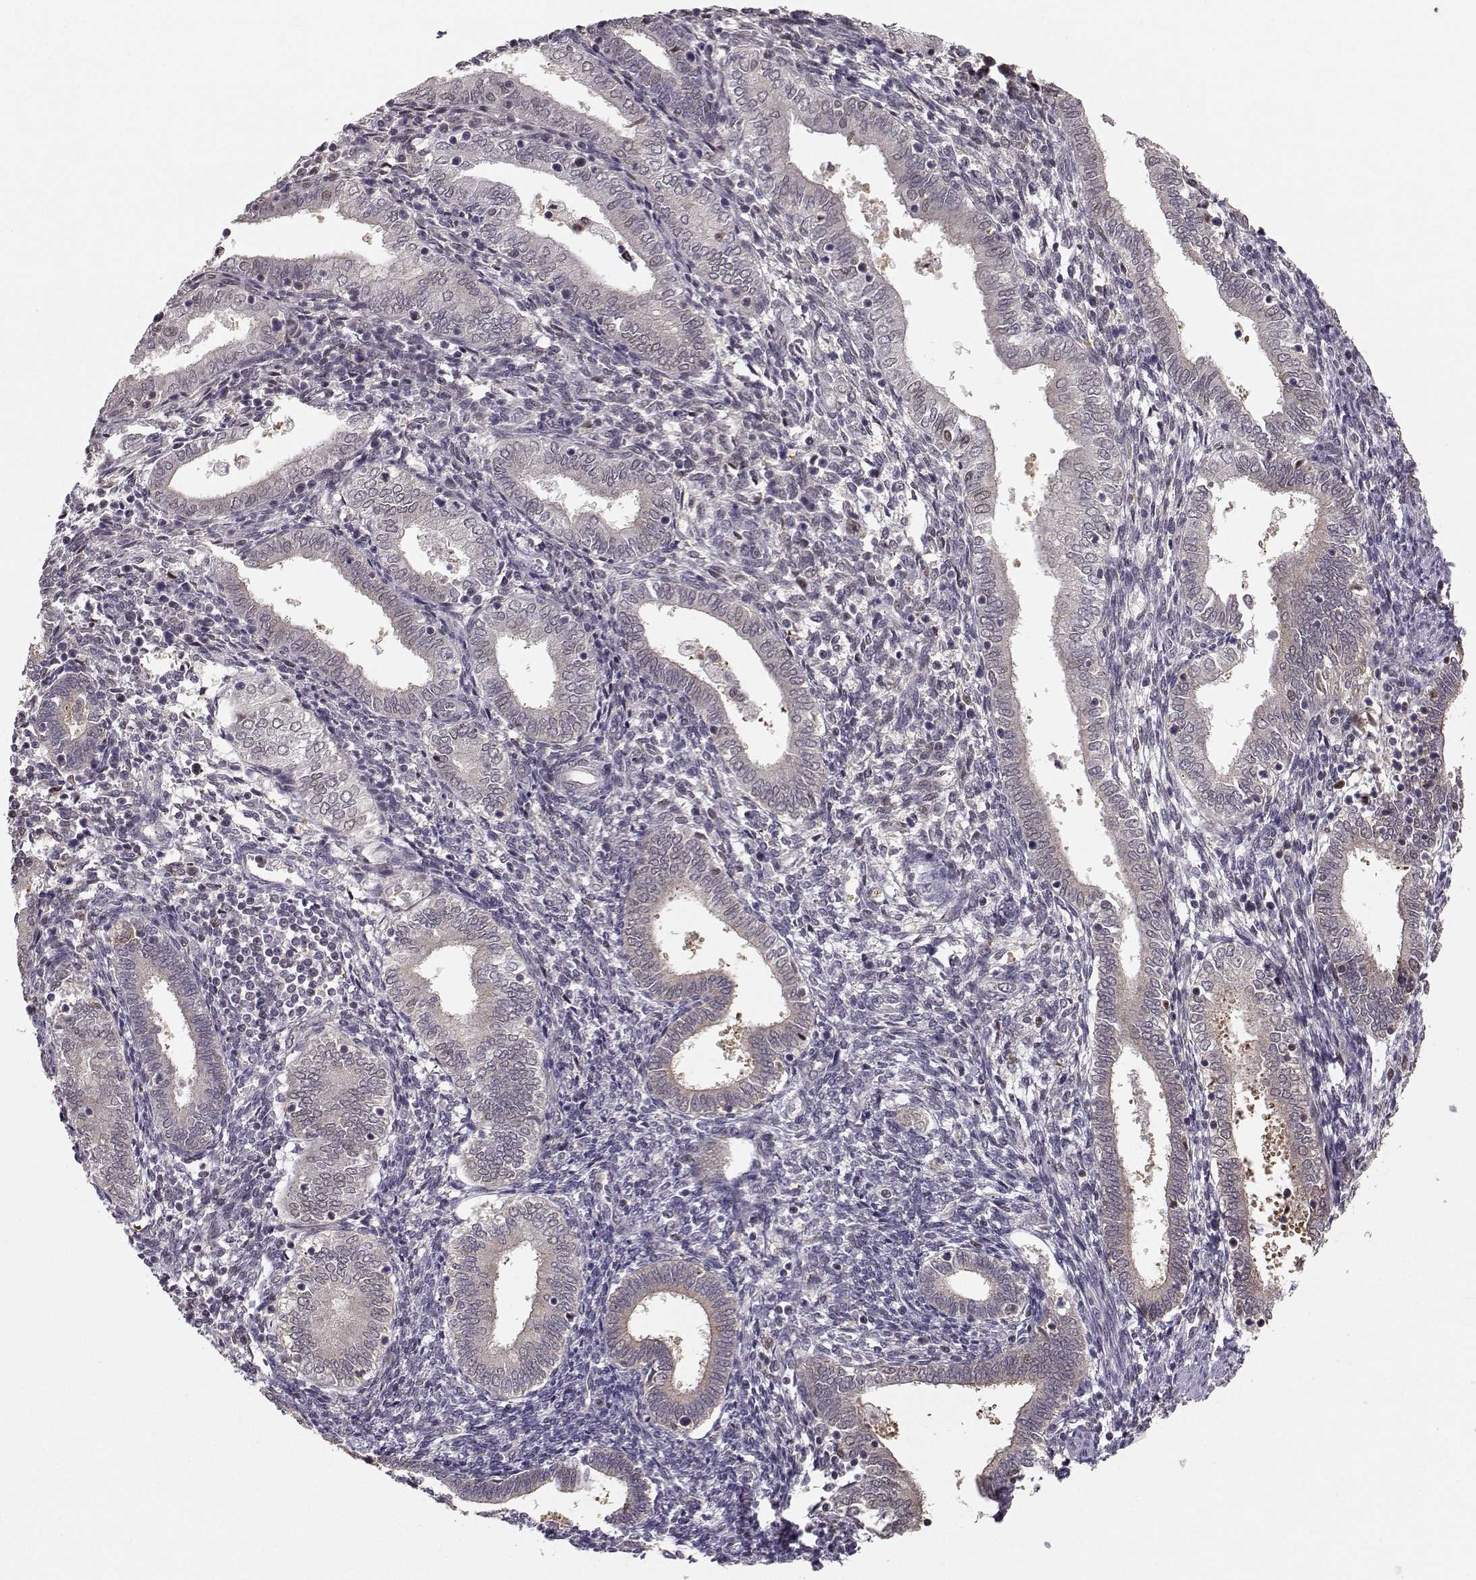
{"staining": {"intensity": "negative", "quantity": "none", "location": "none"}, "tissue": "endometrium", "cell_type": "Cells in endometrial stroma", "image_type": "normal", "snomed": [{"axis": "morphology", "description": "Normal tissue, NOS"}, {"axis": "topography", "description": "Endometrium"}], "caption": "This is a image of immunohistochemistry (IHC) staining of normal endometrium, which shows no positivity in cells in endometrial stroma.", "gene": "PKP2", "patient": {"sex": "female", "age": 42}}